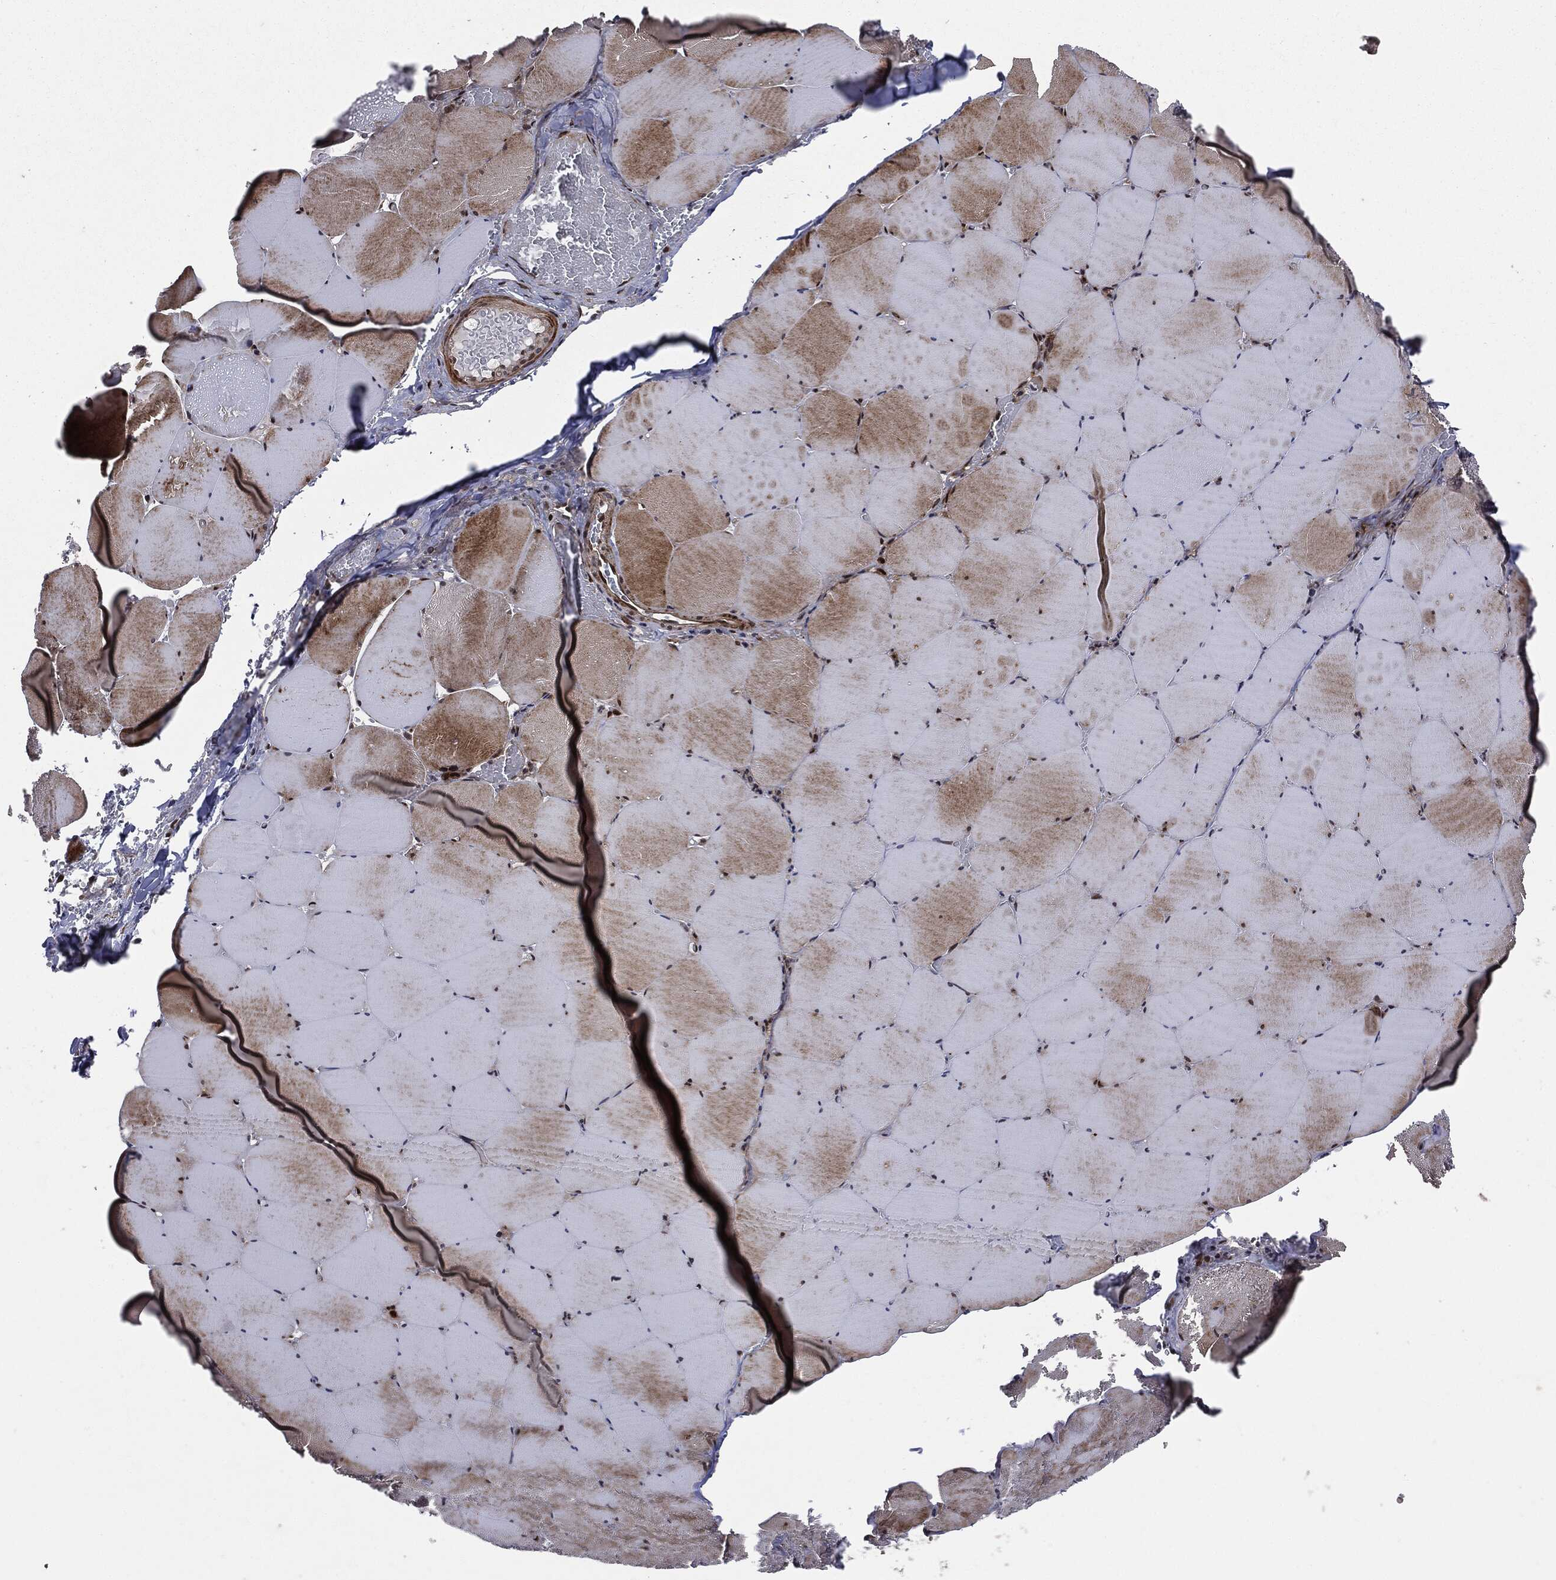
{"staining": {"intensity": "strong", "quantity": "<25%", "location": "cytoplasmic/membranous,nuclear"}, "tissue": "skeletal muscle", "cell_type": "Myocytes", "image_type": "normal", "snomed": [{"axis": "morphology", "description": "Normal tissue, NOS"}, {"axis": "morphology", "description": "Malignant melanoma, Metastatic site"}, {"axis": "topography", "description": "Skeletal muscle"}], "caption": "Immunohistochemical staining of unremarkable human skeletal muscle shows medium levels of strong cytoplasmic/membranous,nuclear expression in approximately <25% of myocytes.", "gene": "SMAD4", "patient": {"sex": "male", "age": 50}}